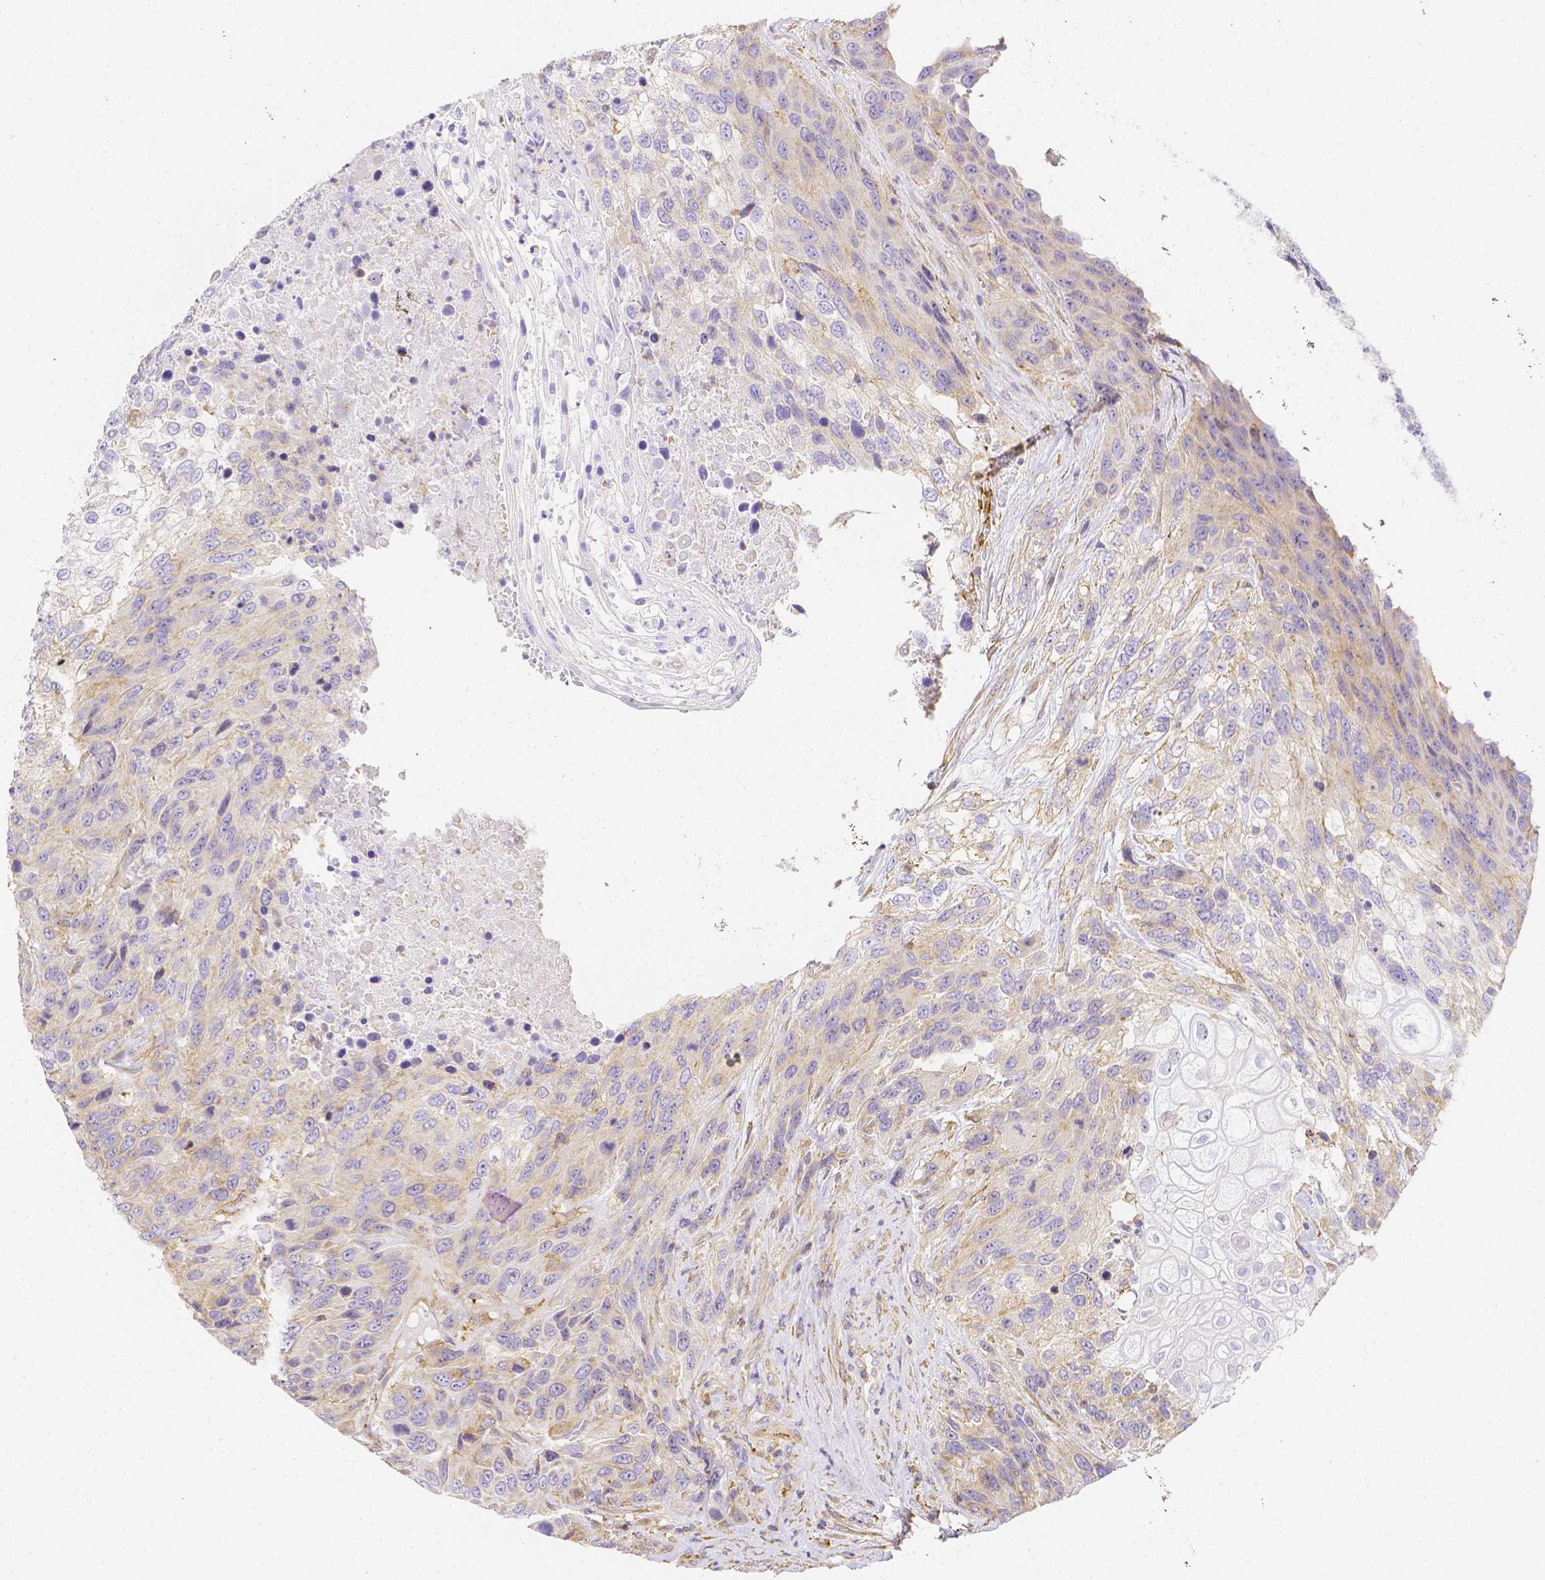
{"staining": {"intensity": "weak", "quantity": "25%-75%", "location": "cytoplasmic/membranous"}, "tissue": "urothelial cancer", "cell_type": "Tumor cells", "image_type": "cancer", "snomed": [{"axis": "morphology", "description": "Urothelial carcinoma, High grade"}, {"axis": "topography", "description": "Urinary bladder"}], "caption": "Weak cytoplasmic/membranous positivity is identified in about 25%-75% of tumor cells in high-grade urothelial carcinoma. (brown staining indicates protein expression, while blue staining denotes nuclei).", "gene": "ASAH2", "patient": {"sex": "female", "age": 70}}